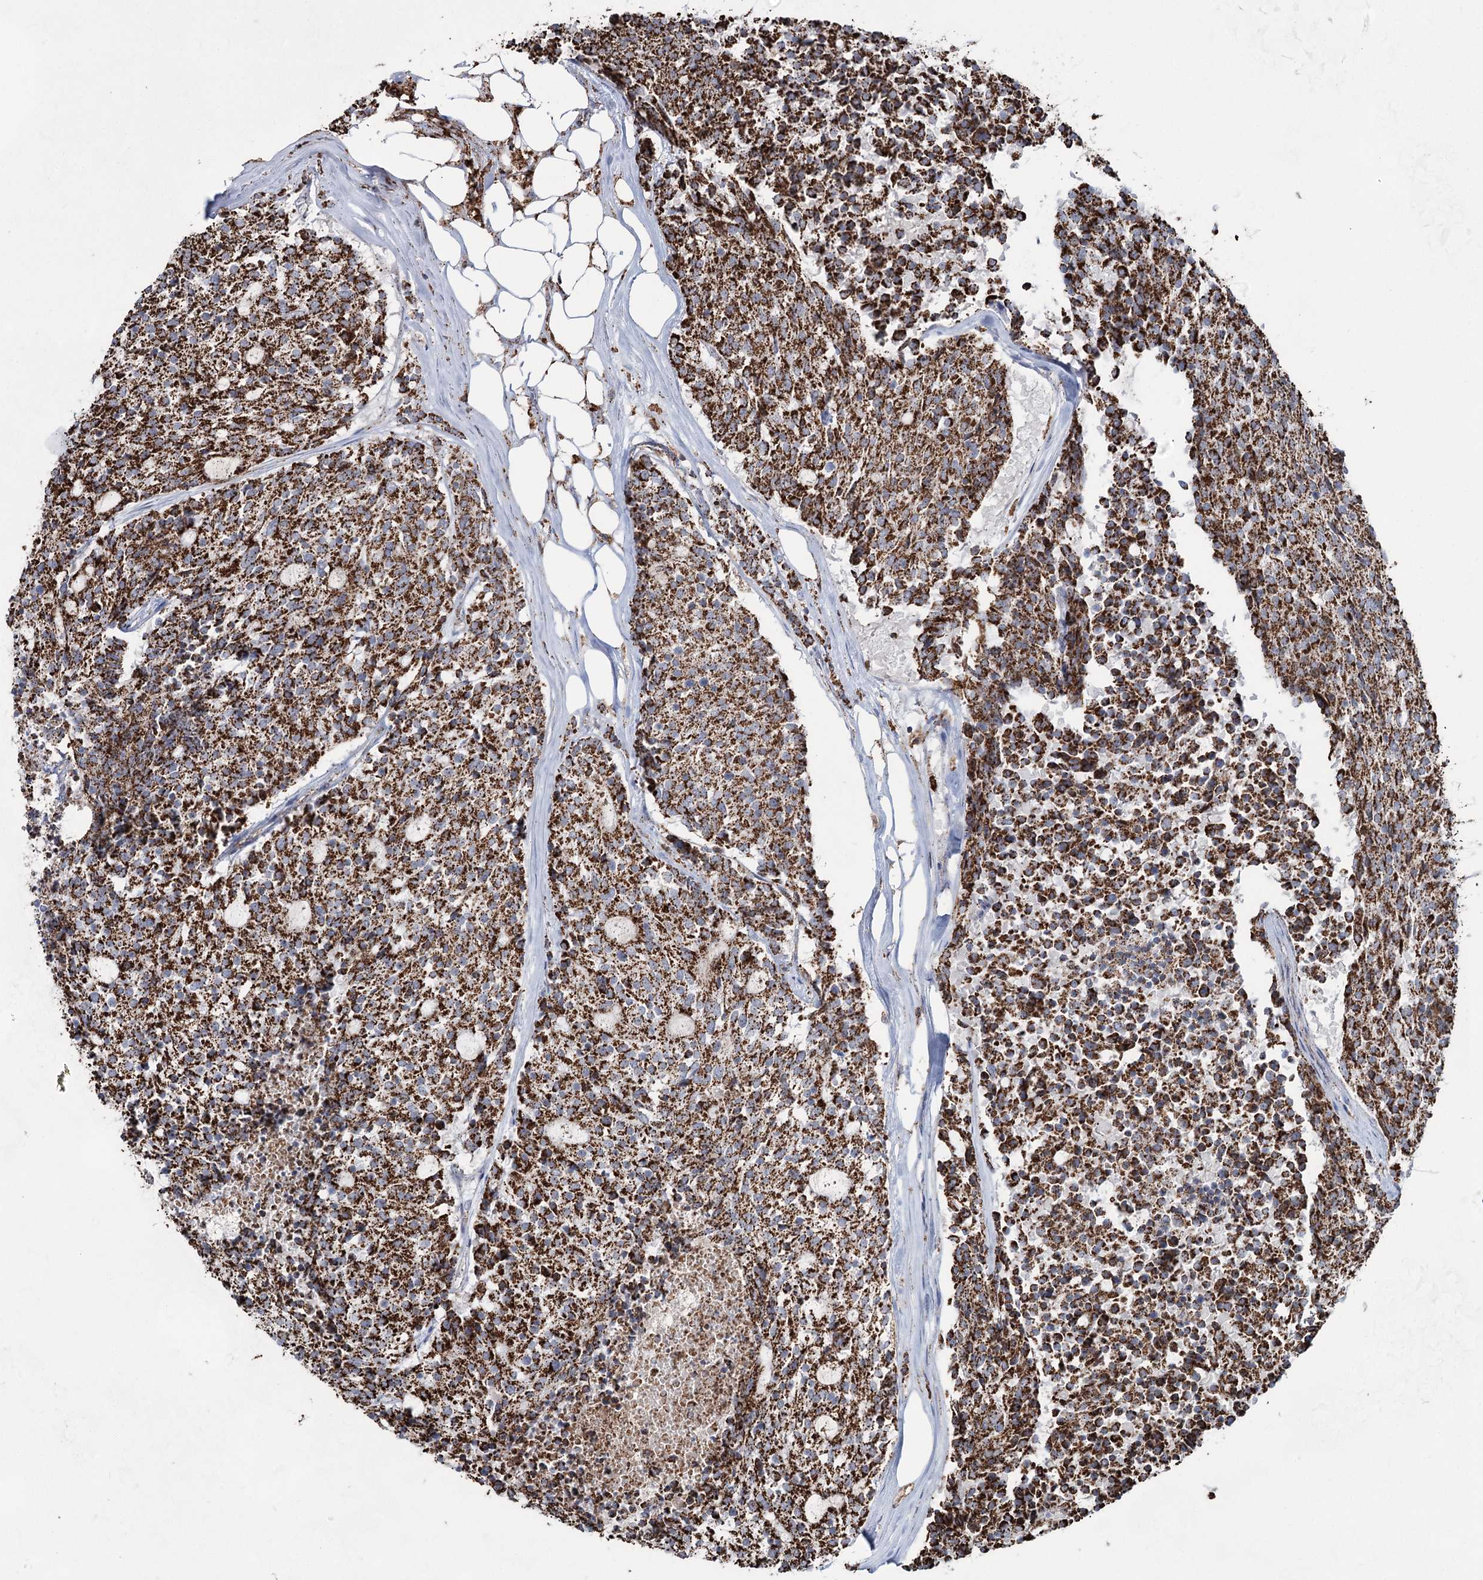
{"staining": {"intensity": "strong", "quantity": ">75%", "location": "cytoplasmic/membranous"}, "tissue": "carcinoid", "cell_type": "Tumor cells", "image_type": "cancer", "snomed": [{"axis": "morphology", "description": "Carcinoid, malignant, NOS"}, {"axis": "topography", "description": "Pancreas"}], "caption": "A brown stain highlights strong cytoplasmic/membranous staining of a protein in carcinoid tumor cells.", "gene": "CWF19L1", "patient": {"sex": "female", "age": 54}}